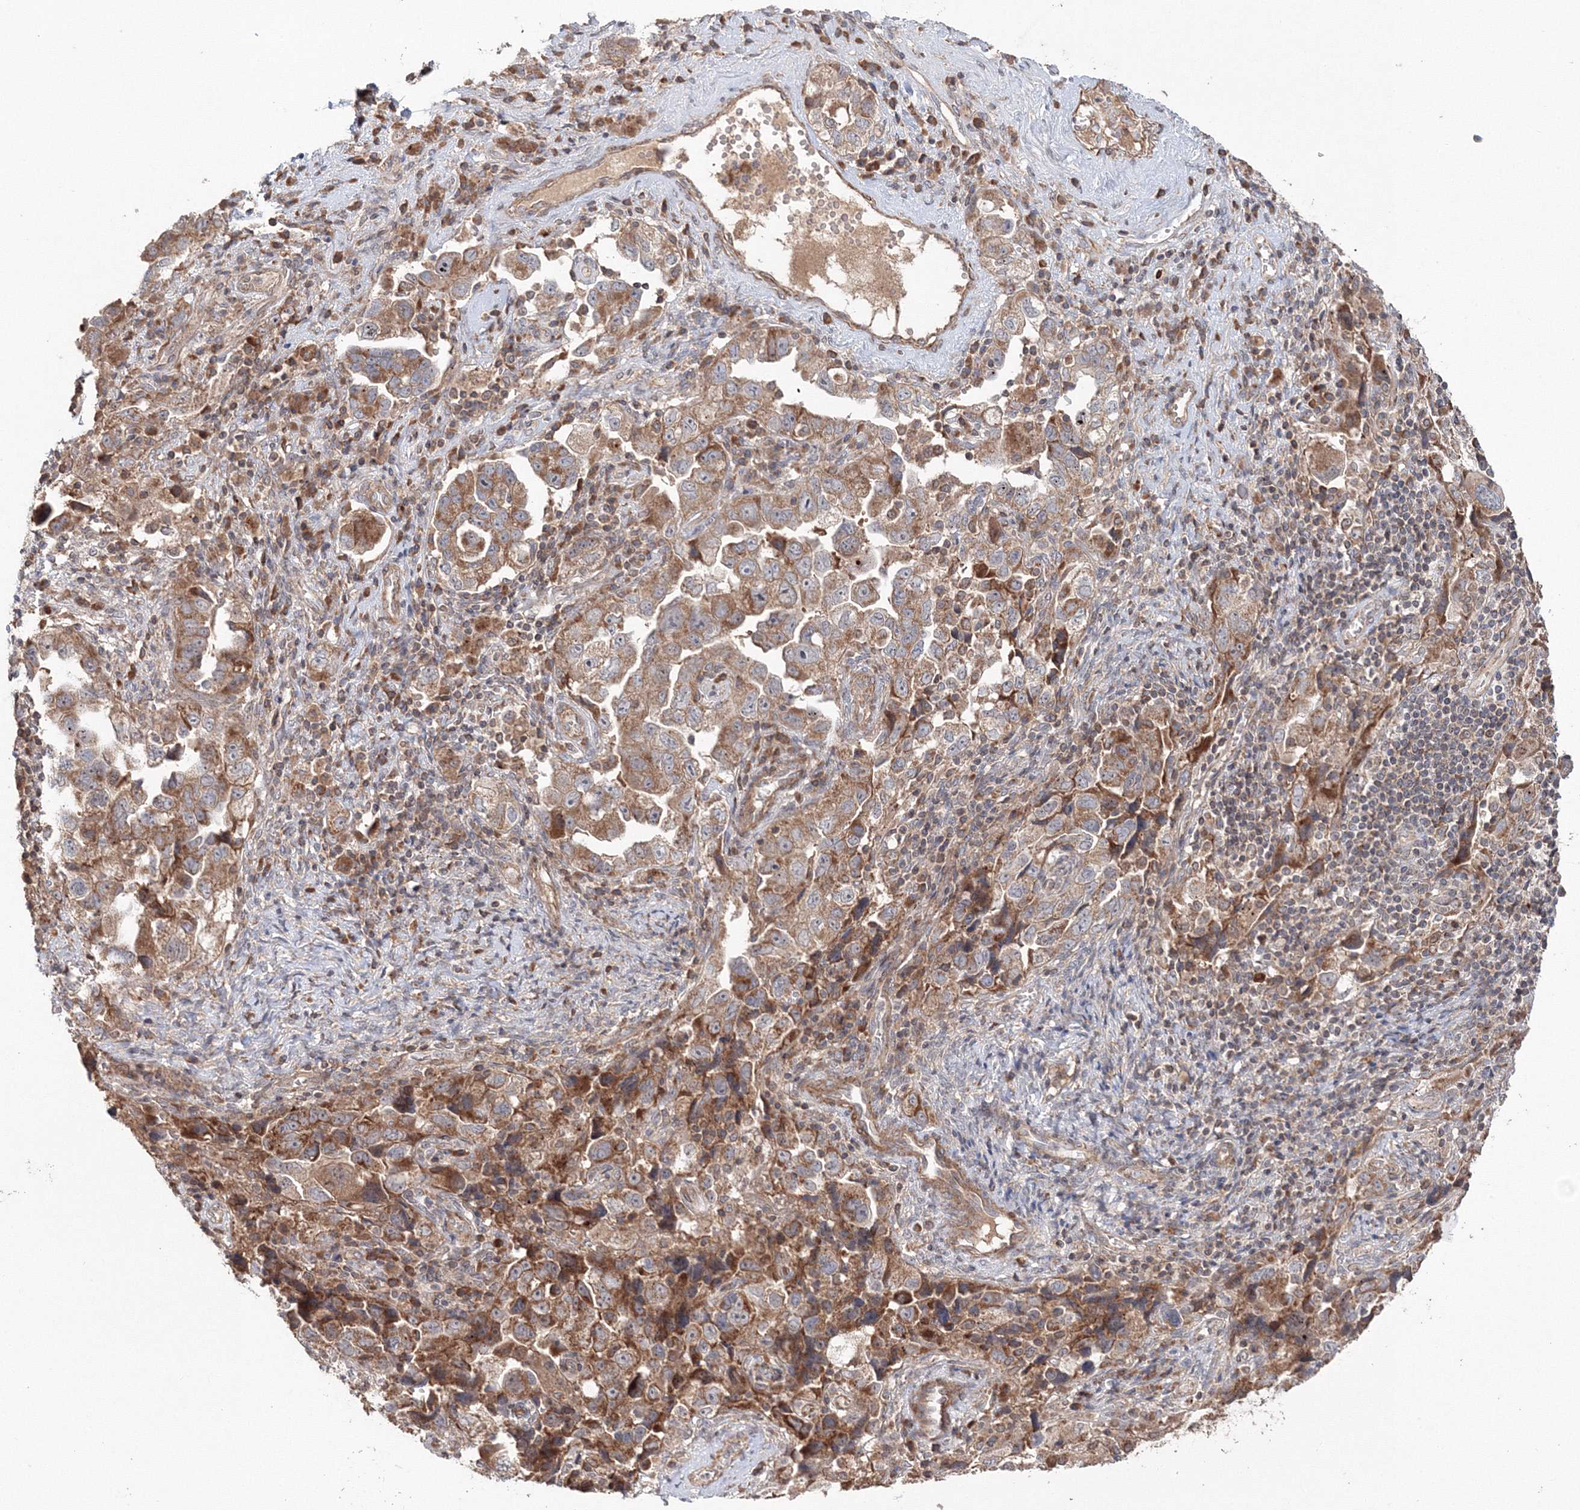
{"staining": {"intensity": "moderate", "quantity": ">75%", "location": "cytoplasmic/membranous"}, "tissue": "ovarian cancer", "cell_type": "Tumor cells", "image_type": "cancer", "snomed": [{"axis": "morphology", "description": "Carcinoma, NOS"}, {"axis": "morphology", "description": "Cystadenocarcinoma, serous, NOS"}, {"axis": "topography", "description": "Ovary"}], "caption": "Immunohistochemical staining of ovarian carcinoma shows moderate cytoplasmic/membranous protein expression in about >75% of tumor cells.", "gene": "NOA1", "patient": {"sex": "female", "age": 69}}